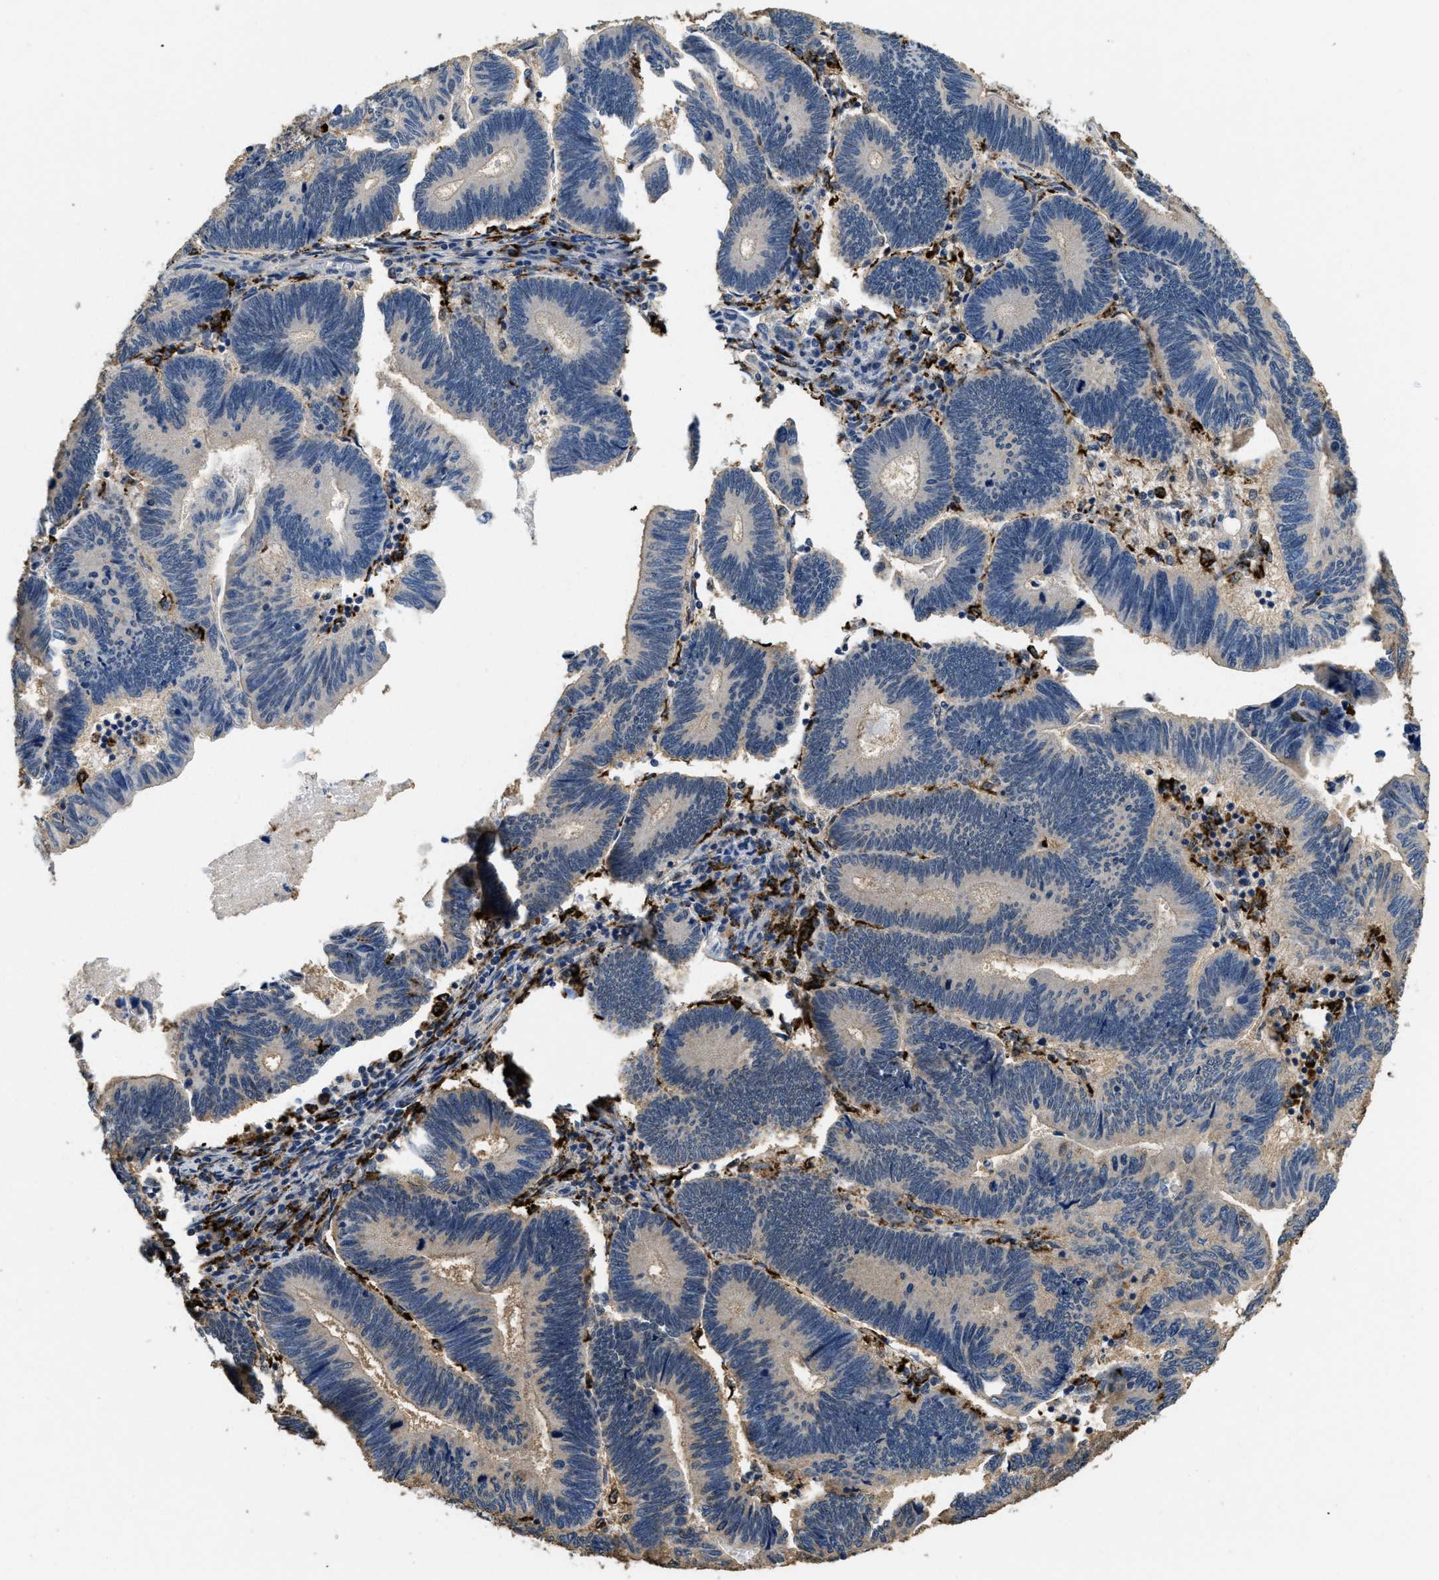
{"staining": {"intensity": "weak", "quantity": "<25%", "location": "cytoplasmic/membranous"}, "tissue": "pancreatic cancer", "cell_type": "Tumor cells", "image_type": "cancer", "snomed": [{"axis": "morphology", "description": "Adenocarcinoma, NOS"}, {"axis": "topography", "description": "Pancreas"}], "caption": "Immunohistochemistry (IHC) photomicrograph of human pancreatic cancer stained for a protein (brown), which displays no positivity in tumor cells.", "gene": "BMPR2", "patient": {"sex": "female", "age": 70}}